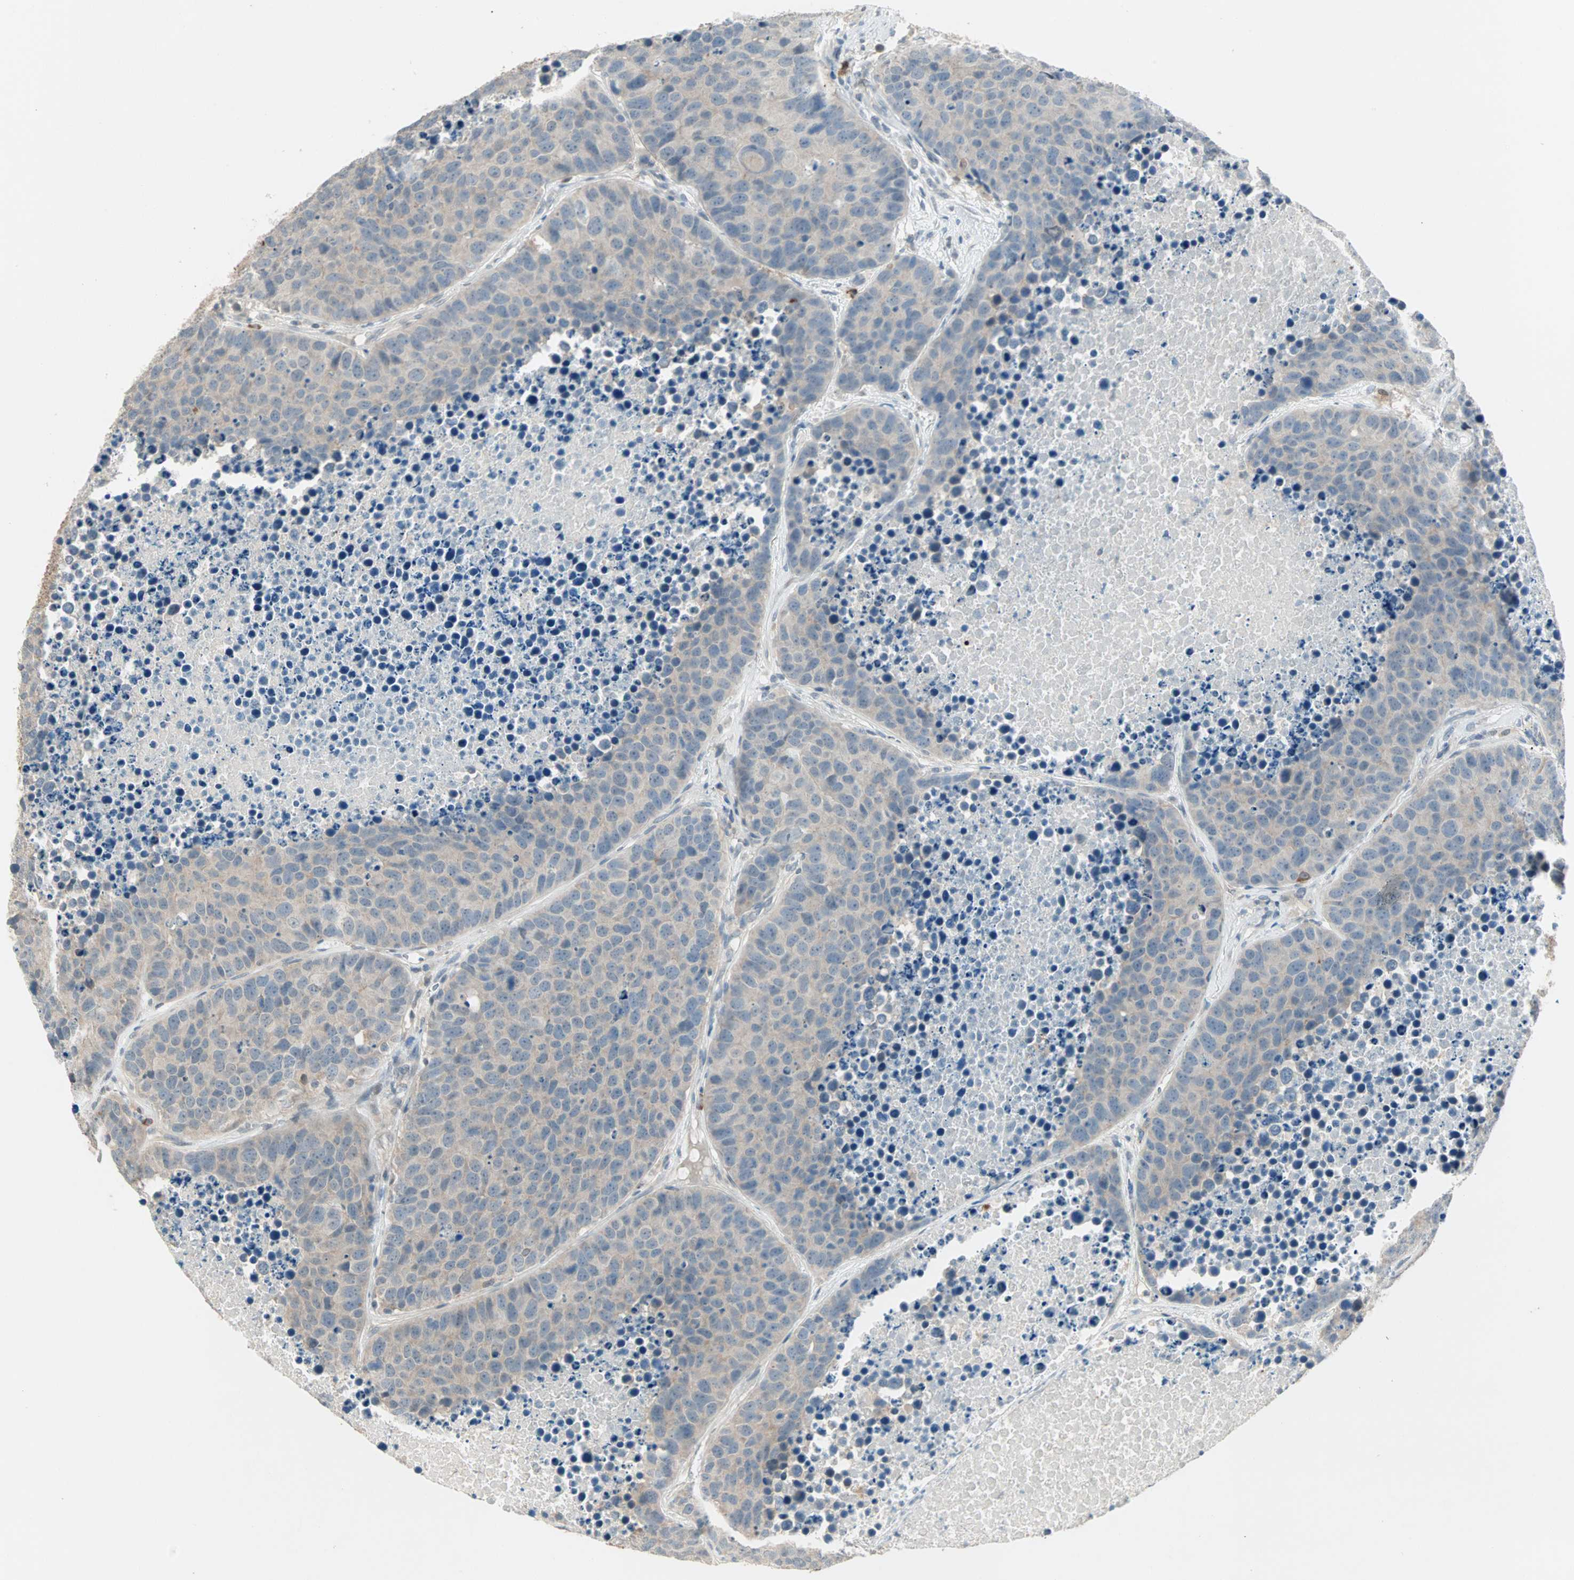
{"staining": {"intensity": "weak", "quantity": ">75%", "location": "cytoplasmic/membranous"}, "tissue": "carcinoid", "cell_type": "Tumor cells", "image_type": "cancer", "snomed": [{"axis": "morphology", "description": "Carcinoid, malignant, NOS"}, {"axis": "topography", "description": "Lung"}], "caption": "An immunohistochemistry image of tumor tissue is shown. Protein staining in brown labels weak cytoplasmic/membranous positivity in carcinoid (malignant) within tumor cells.", "gene": "RTL6", "patient": {"sex": "male", "age": 60}}